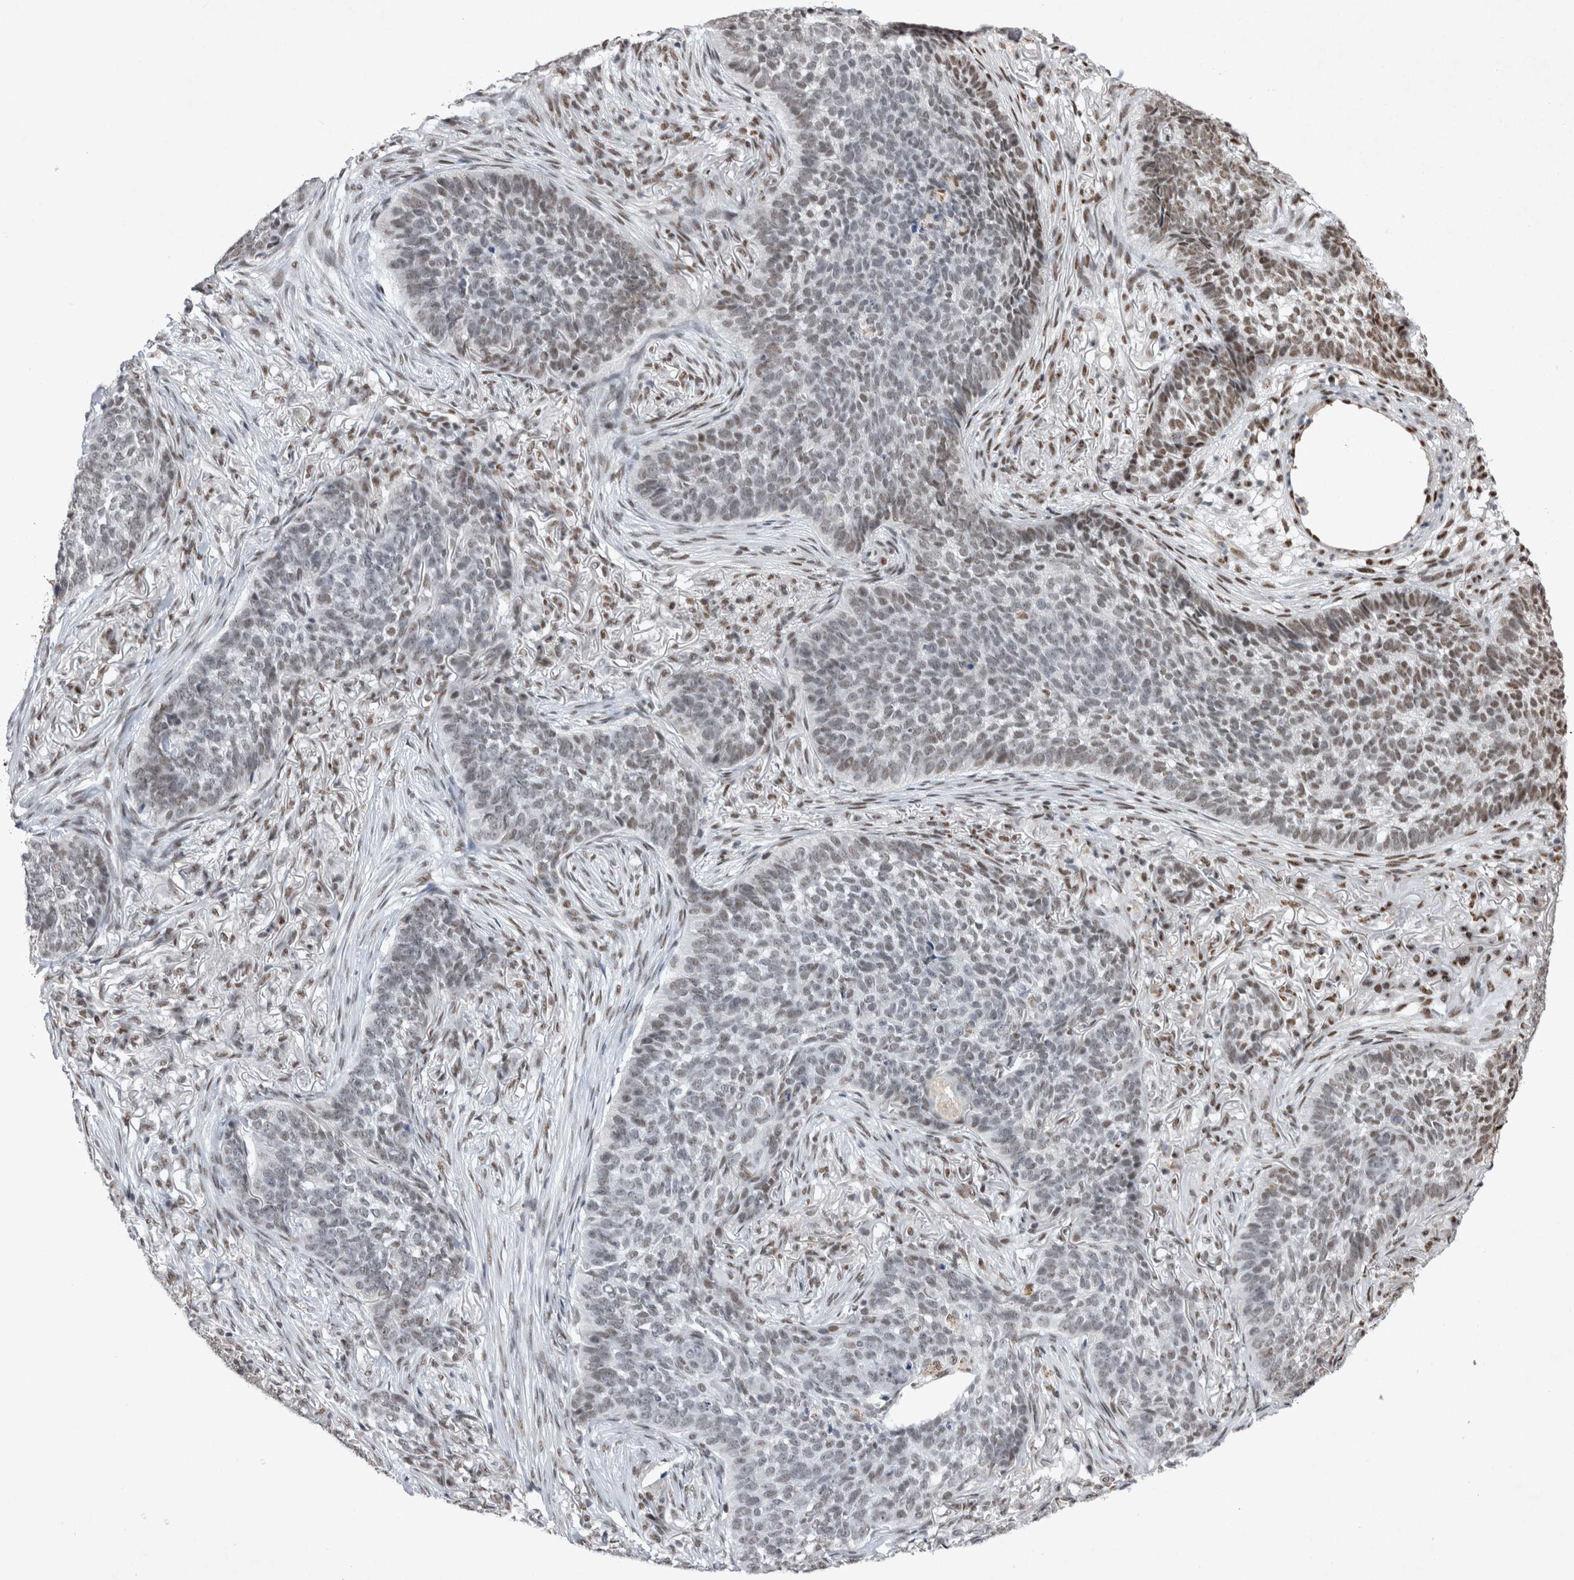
{"staining": {"intensity": "weak", "quantity": "25%-75%", "location": "nuclear"}, "tissue": "skin cancer", "cell_type": "Tumor cells", "image_type": "cancer", "snomed": [{"axis": "morphology", "description": "Basal cell carcinoma"}, {"axis": "topography", "description": "Skin"}], "caption": "Immunohistochemical staining of skin basal cell carcinoma displays low levels of weak nuclear protein positivity in about 25%-75% of tumor cells.", "gene": "RBM6", "patient": {"sex": "male", "age": 85}}